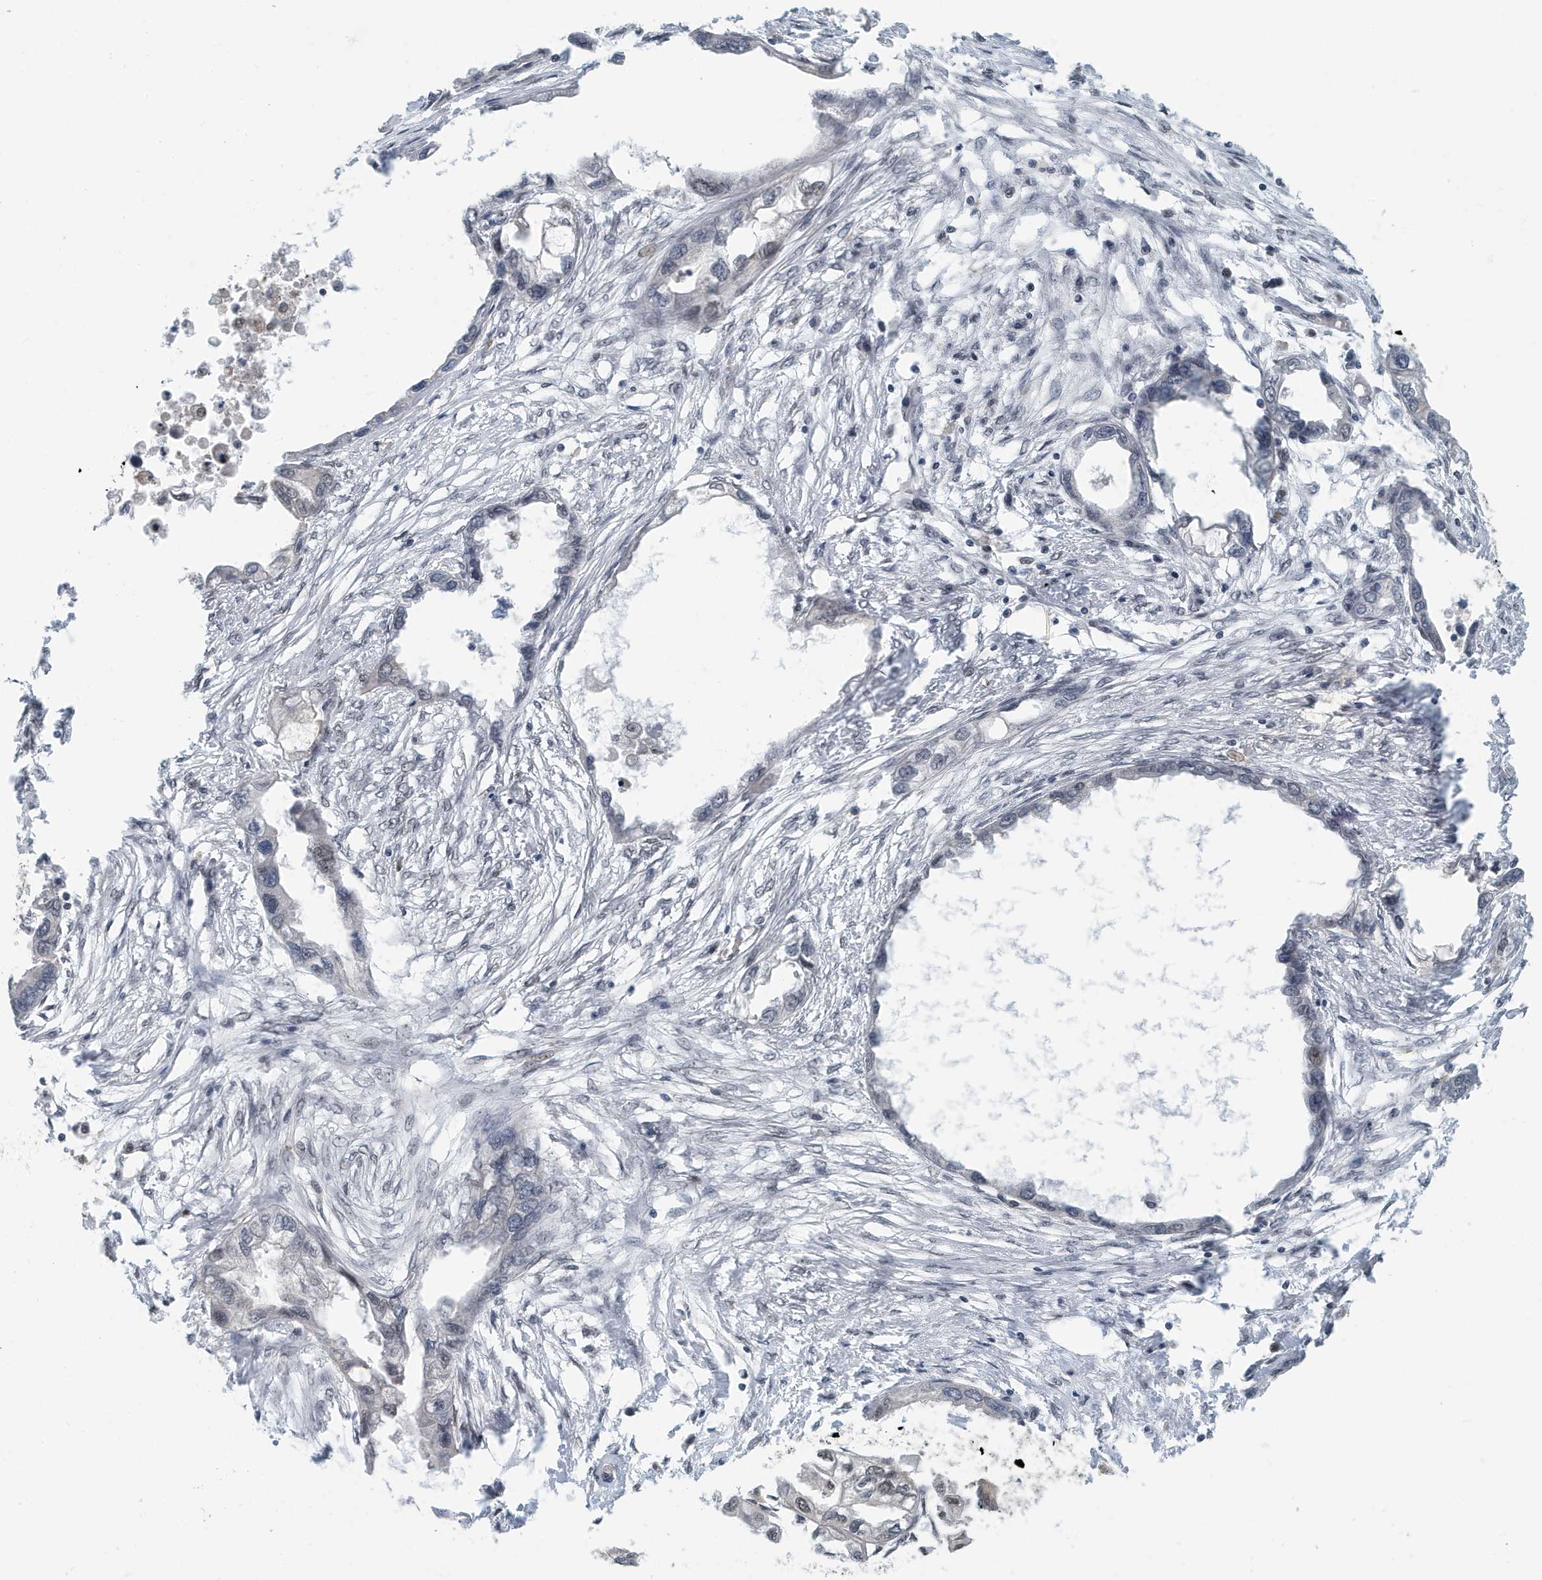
{"staining": {"intensity": "weak", "quantity": "<25%", "location": "nuclear"}, "tissue": "endometrial cancer", "cell_type": "Tumor cells", "image_type": "cancer", "snomed": [{"axis": "morphology", "description": "Adenocarcinoma, NOS"}, {"axis": "morphology", "description": "Adenocarcinoma, metastatic, NOS"}, {"axis": "topography", "description": "Adipose tissue"}, {"axis": "topography", "description": "Endometrium"}], "caption": "Histopathology image shows no significant protein expression in tumor cells of metastatic adenocarcinoma (endometrial).", "gene": "KIF15", "patient": {"sex": "female", "age": 67}}